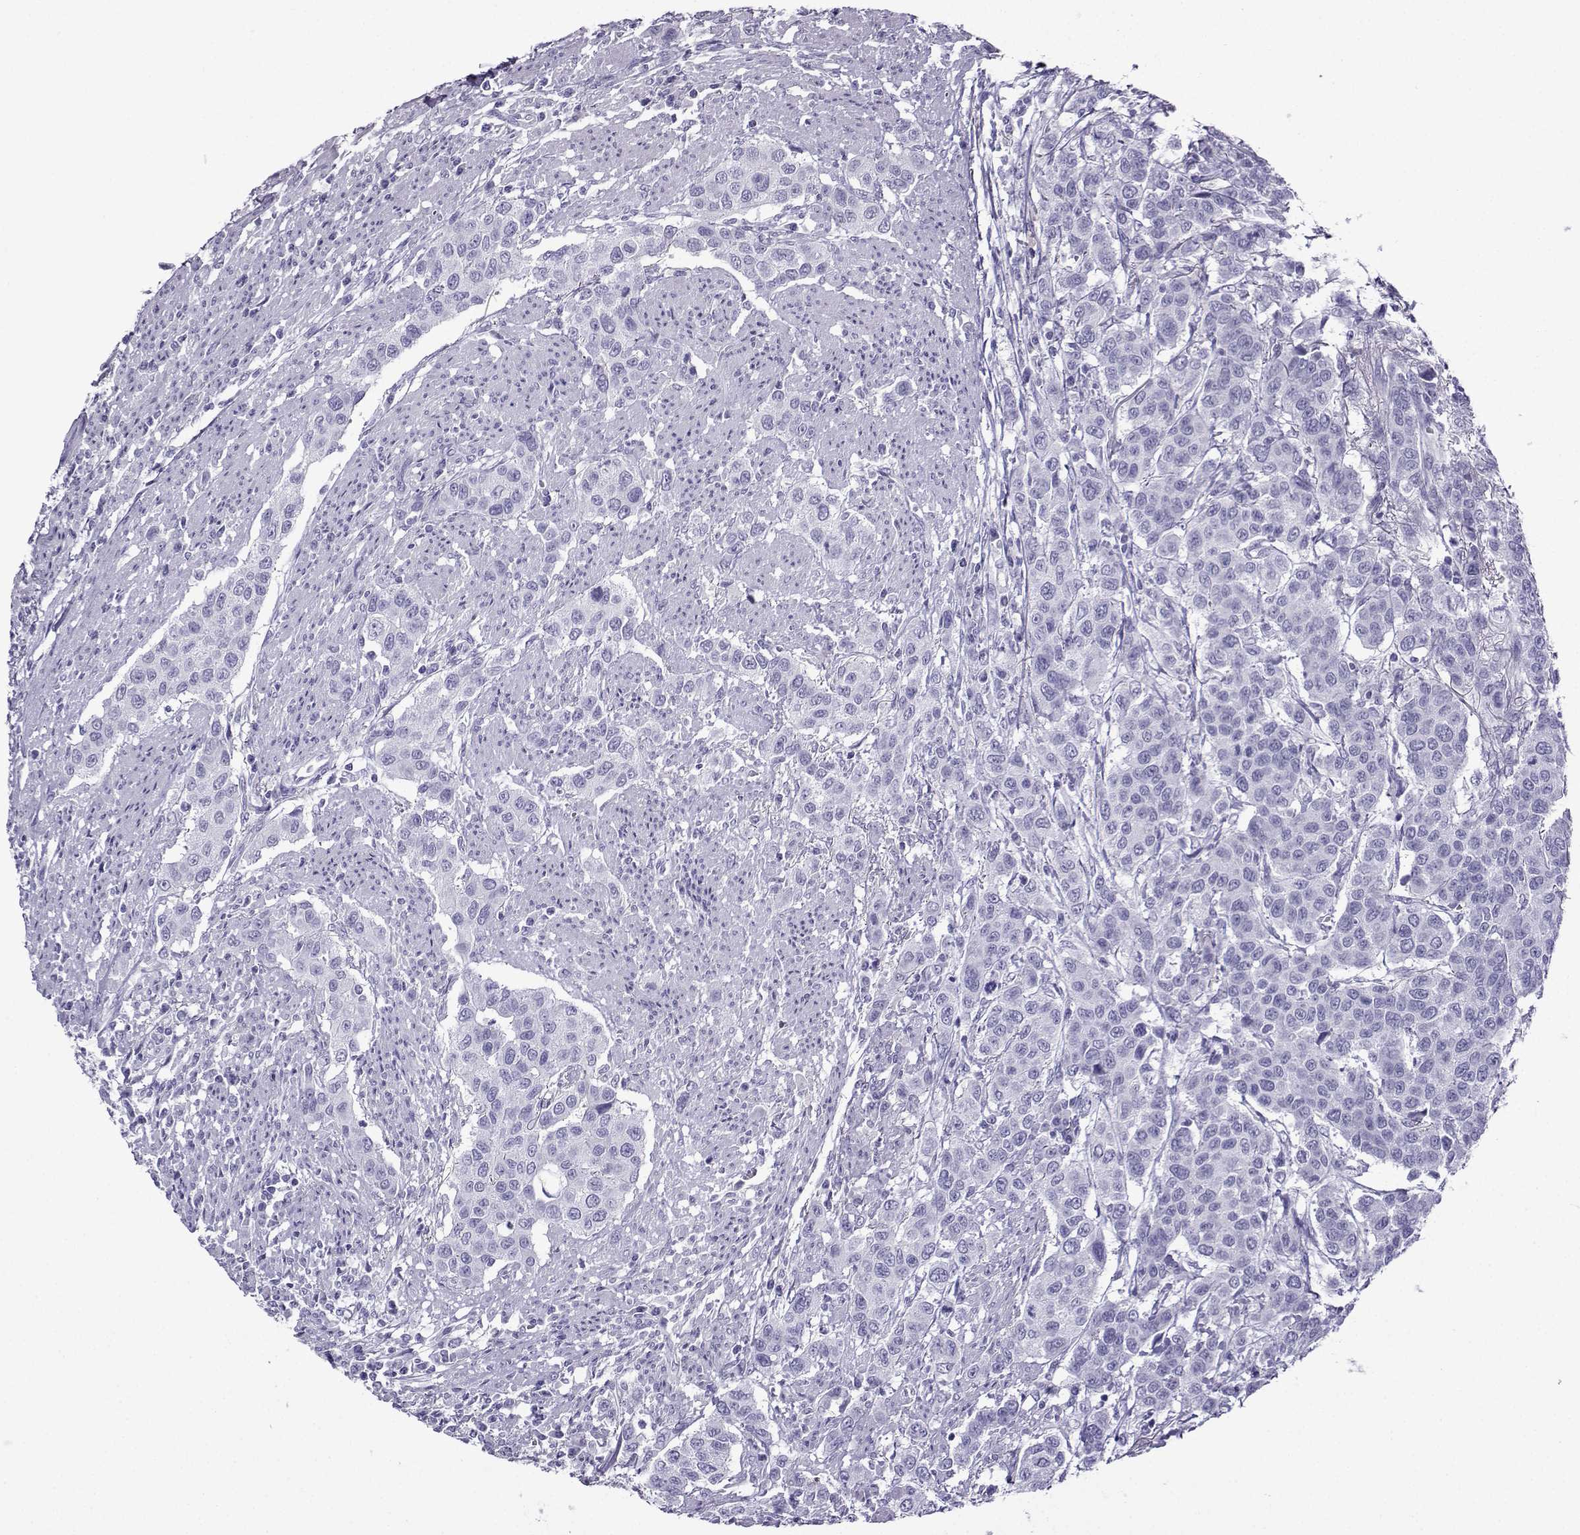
{"staining": {"intensity": "negative", "quantity": "none", "location": "none"}, "tissue": "urothelial cancer", "cell_type": "Tumor cells", "image_type": "cancer", "snomed": [{"axis": "morphology", "description": "Urothelial carcinoma, High grade"}, {"axis": "topography", "description": "Urinary bladder"}], "caption": "IHC micrograph of neoplastic tissue: human urothelial cancer stained with DAB (3,3'-diaminobenzidine) demonstrates no significant protein expression in tumor cells.", "gene": "CRYBB1", "patient": {"sex": "female", "age": 58}}